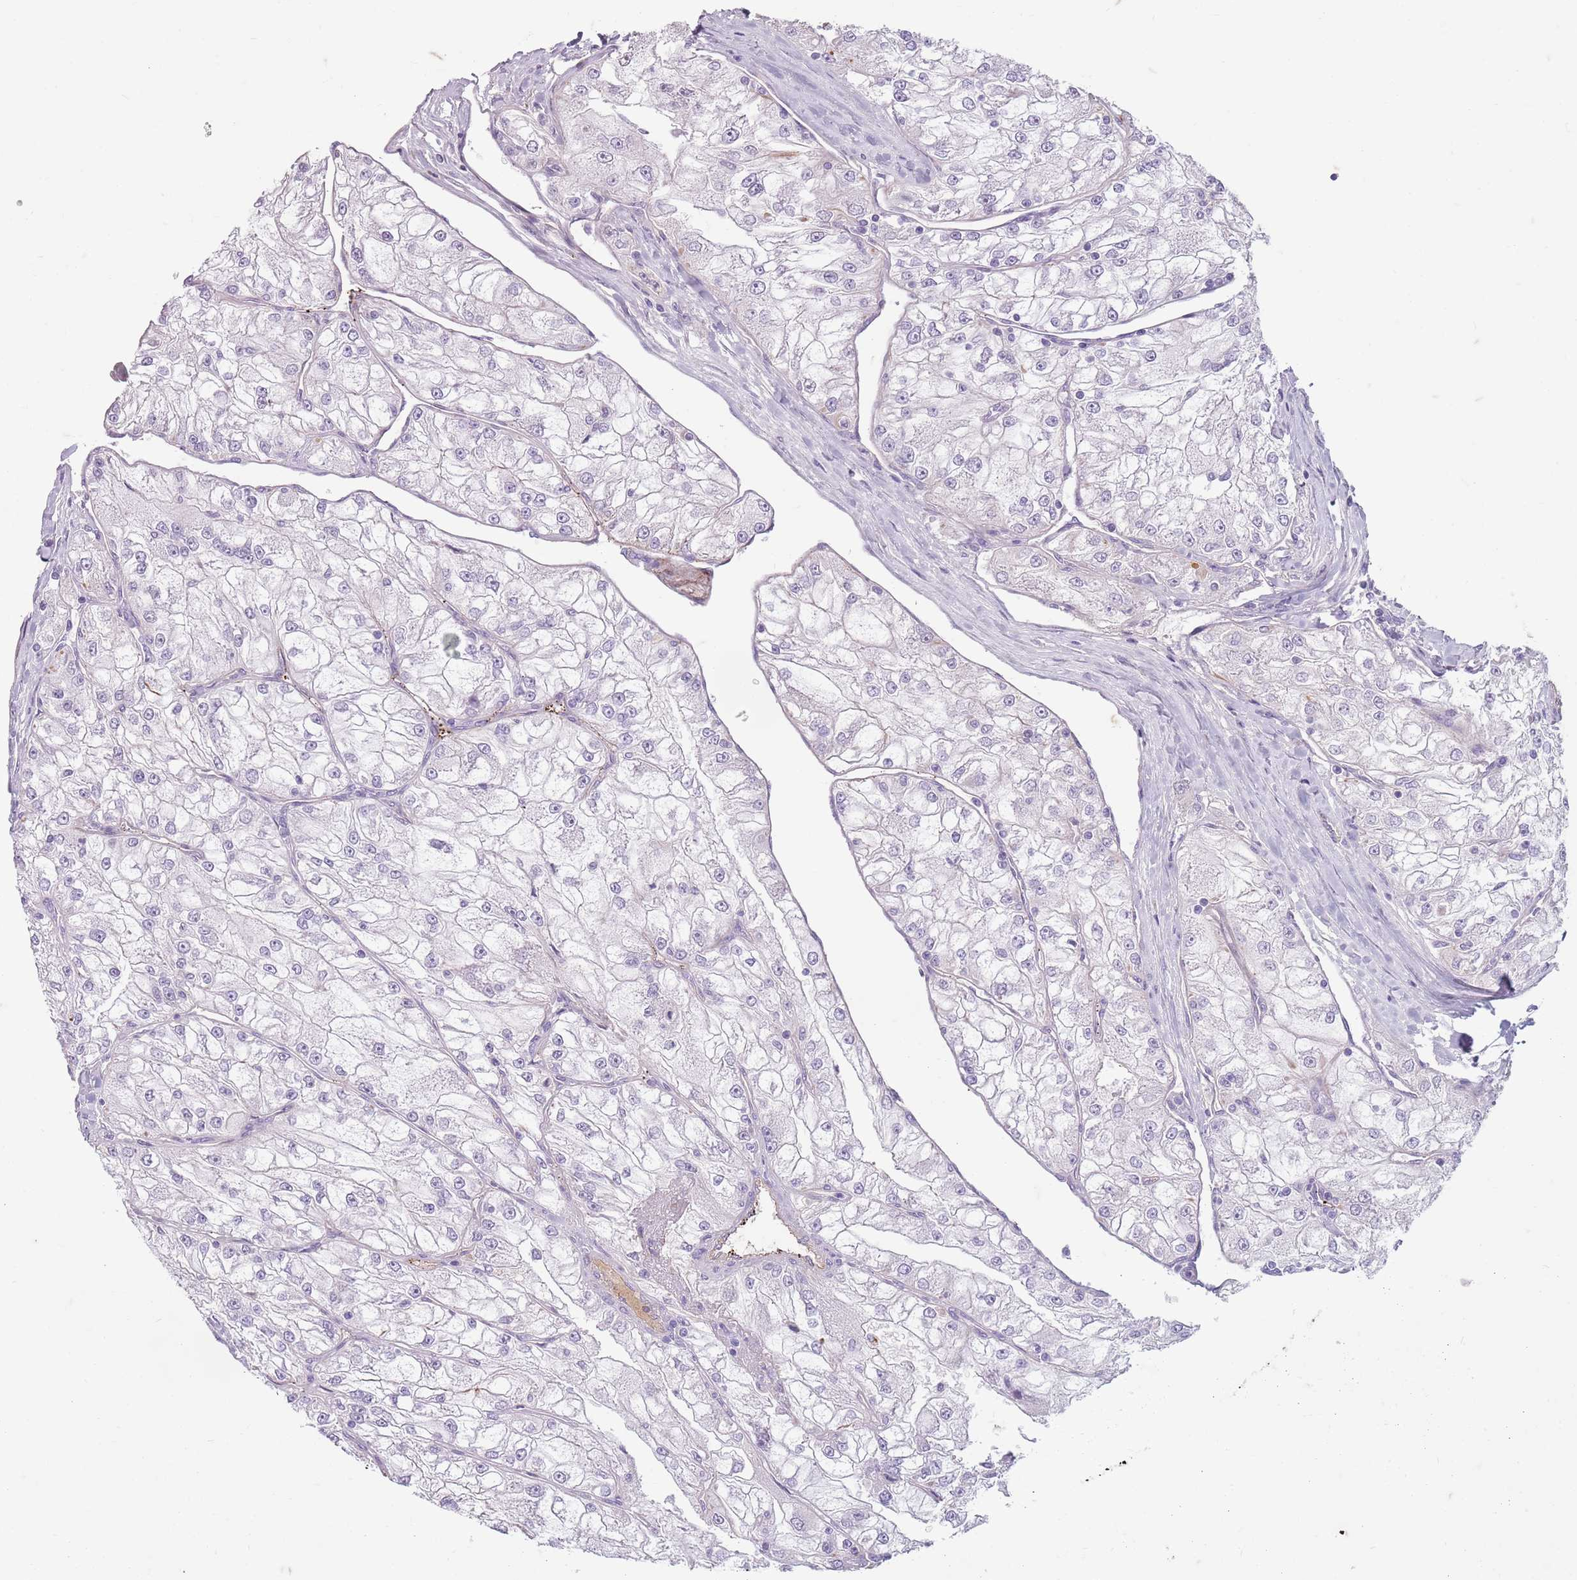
{"staining": {"intensity": "negative", "quantity": "none", "location": "none"}, "tissue": "renal cancer", "cell_type": "Tumor cells", "image_type": "cancer", "snomed": [{"axis": "morphology", "description": "Adenocarcinoma, NOS"}, {"axis": "topography", "description": "Kidney"}], "caption": "High magnification brightfield microscopy of adenocarcinoma (renal) stained with DAB (3,3'-diaminobenzidine) (brown) and counterstained with hematoxylin (blue): tumor cells show no significant expression. (DAB immunohistochemistry visualized using brightfield microscopy, high magnification).", "gene": "TAS2R38", "patient": {"sex": "female", "age": 72}}